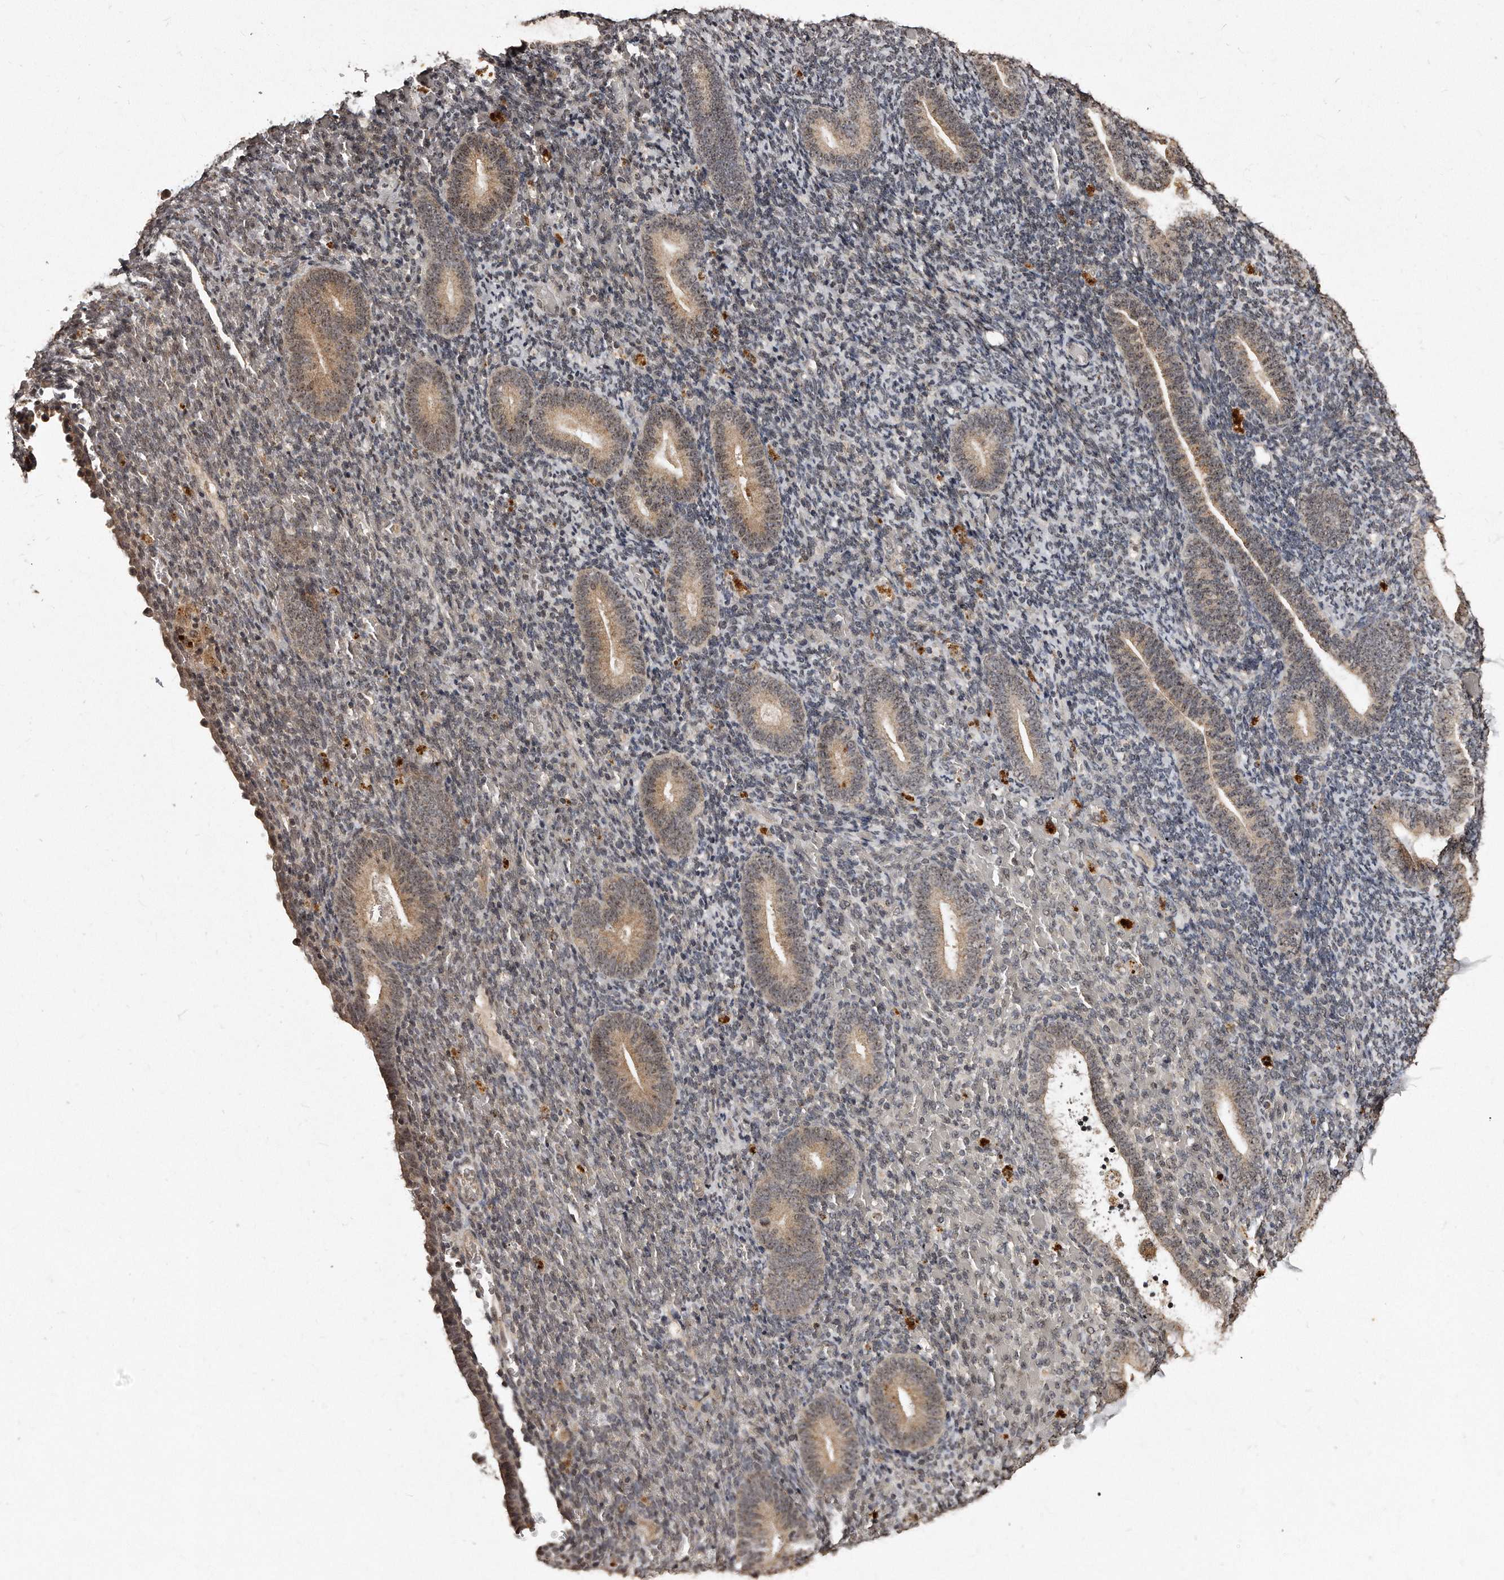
{"staining": {"intensity": "negative", "quantity": "none", "location": "none"}, "tissue": "endometrium", "cell_type": "Cells in endometrial stroma", "image_type": "normal", "snomed": [{"axis": "morphology", "description": "Normal tissue, NOS"}, {"axis": "topography", "description": "Endometrium"}], "caption": "Immunohistochemical staining of normal endometrium displays no significant expression in cells in endometrial stroma.", "gene": "TSHR", "patient": {"sex": "female", "age": 51}}